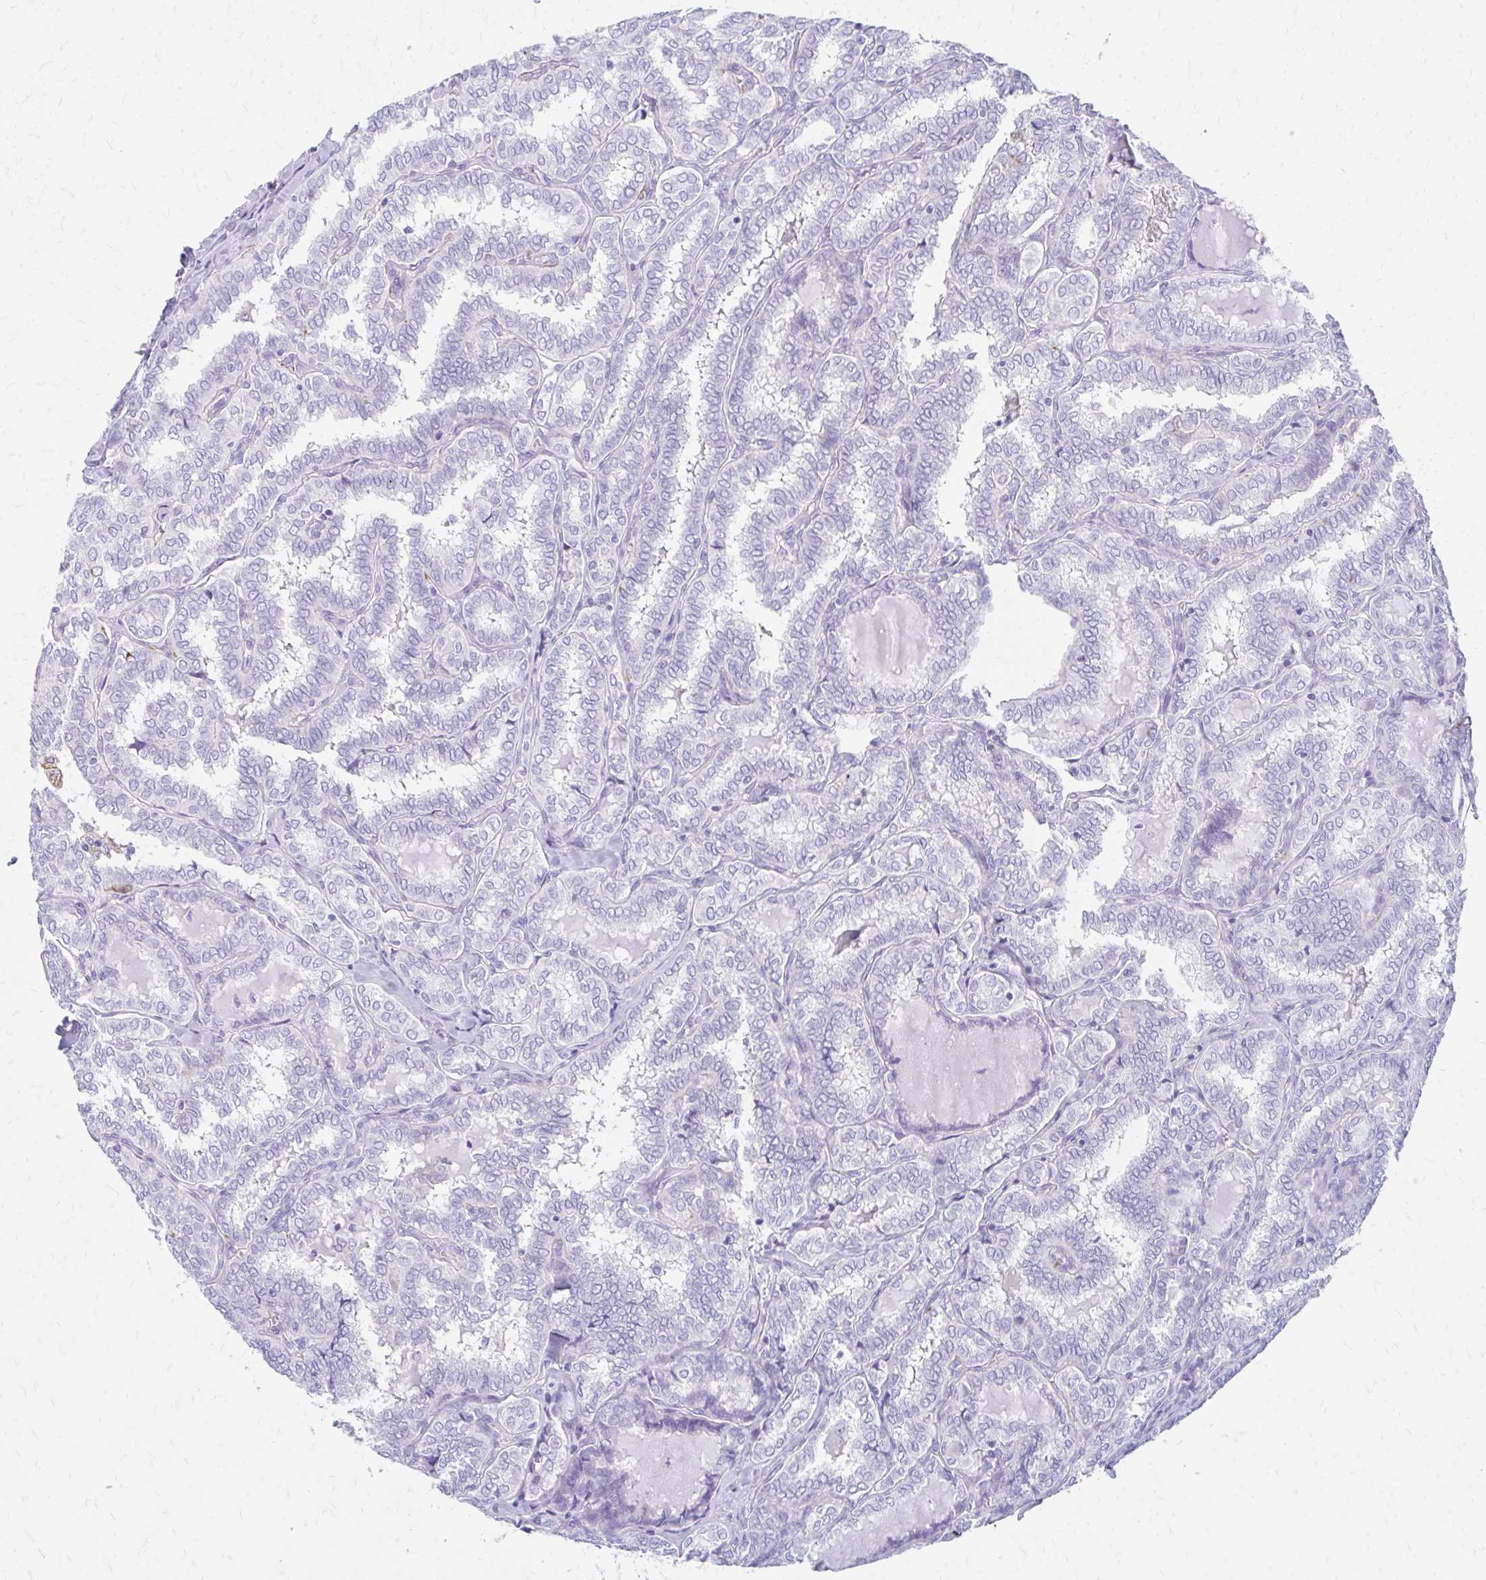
{"staining": {"intensity": "negative", "quantity": "none", "location": "none"}, "tissue": "thyroid cancer", "cell_type": "Tumor cells", "image_type": "cancer", "snomed": [{"axis": "morphology", "description": "Papillary adenocarcinoma, NOS"}, {"axis": "topography", "description": "Thyroid gland"}], "caption": "Tumor cells show no significant protein staining in thyroid papillary adenocarcinoma.", "gene": "ZNF699", "patient": {"sex": "female", "age": 30}}